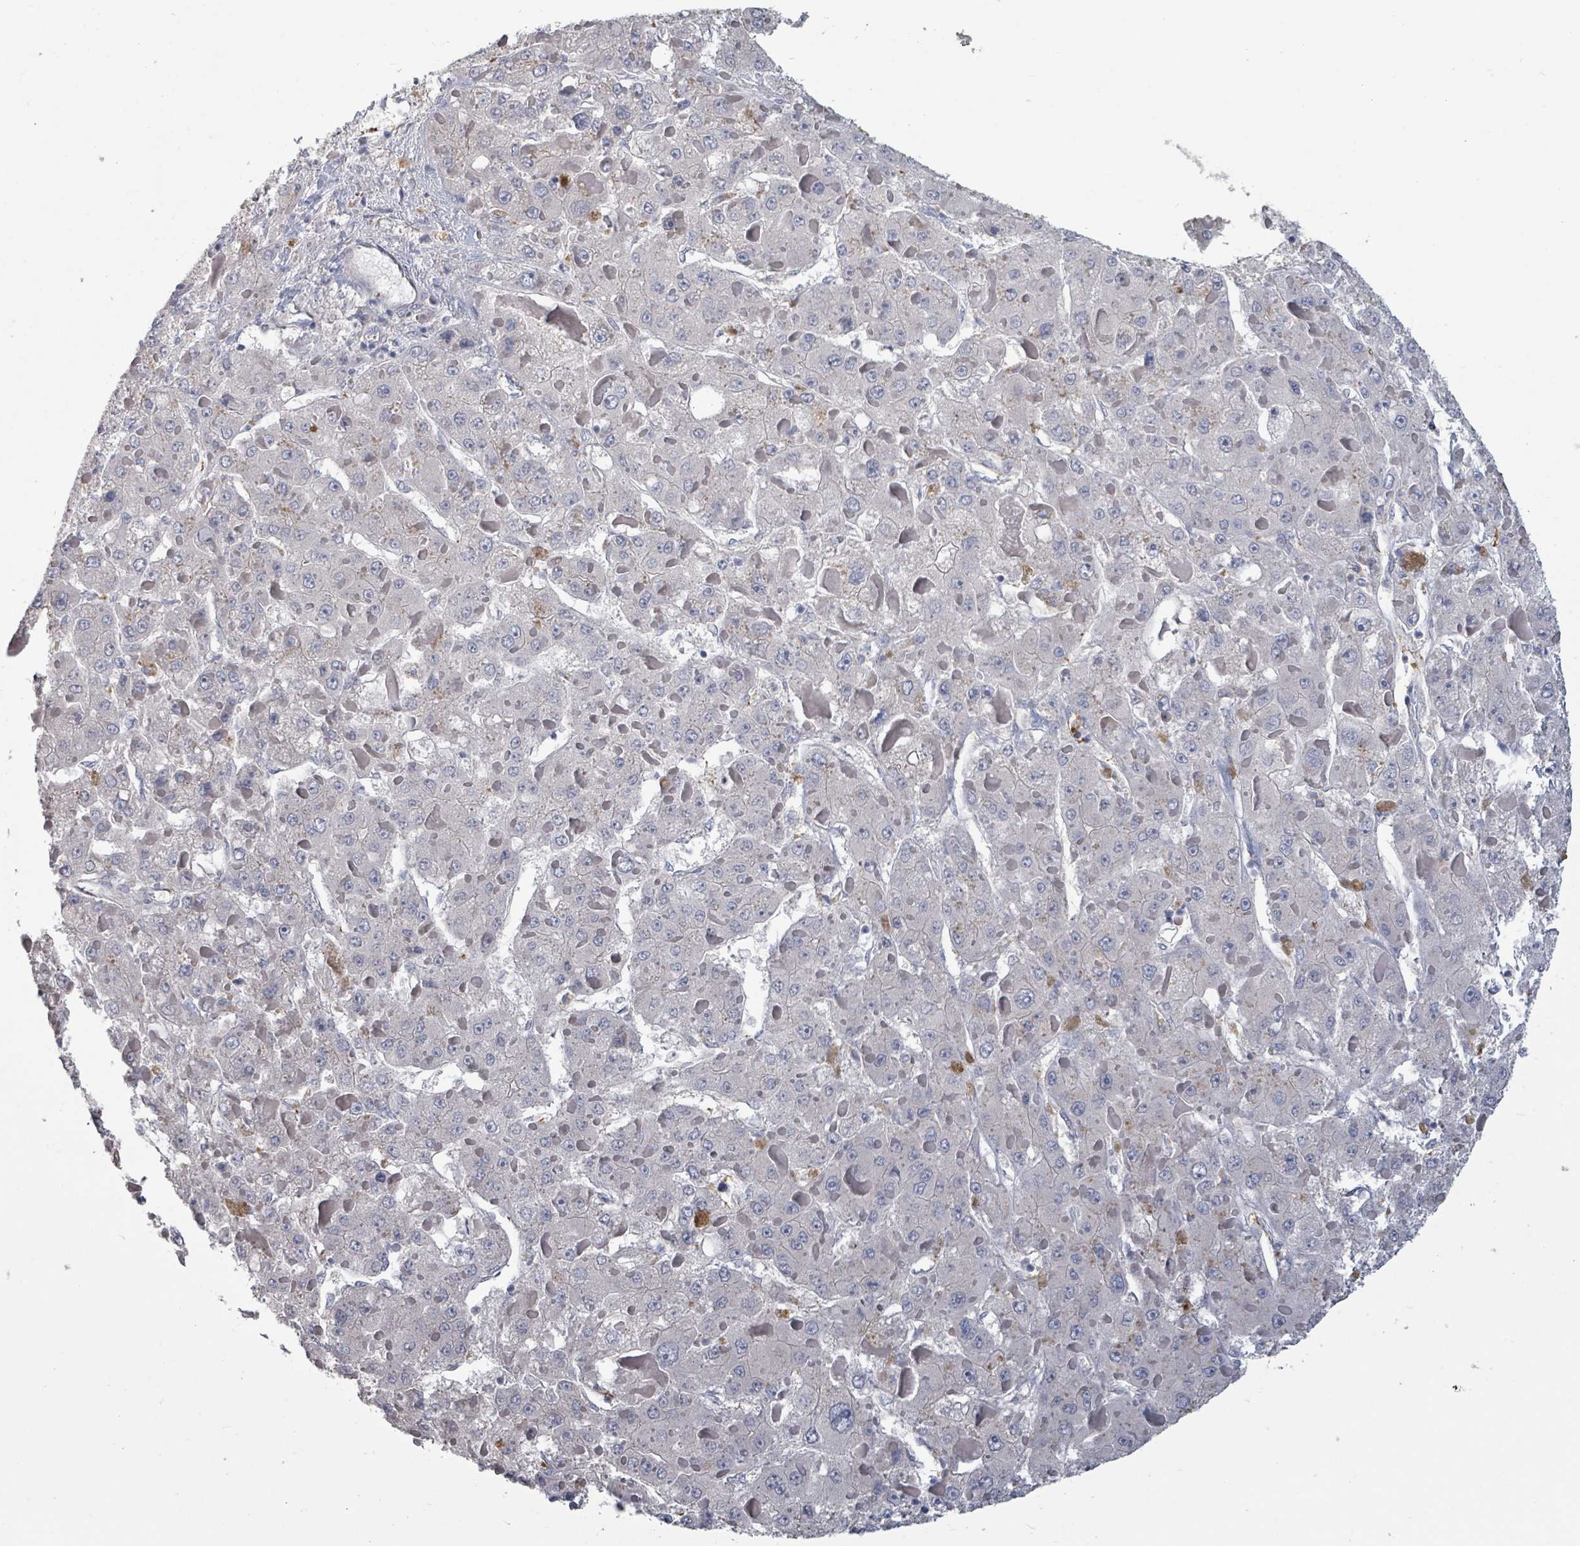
{"staining": {"intensity": "negative", "quantity": "none", "location": "none"}, "tissue": "liver cancer", "cell_type": "Tumor cells", "image_type": "cancer", "snomed": [{"axis": "morphology", "description": "Carcinoma, Hepatocellular, NOS"}, {"axis": "topography", "description": "Liver"}], "caption": "An immunohistochemistry (IHC) micrograph of liver cancer is shown. There is no staining in tumor cells of liver cancer.", "gene": "PLAUR", "patient": {"sex": "female", "age": 73}}